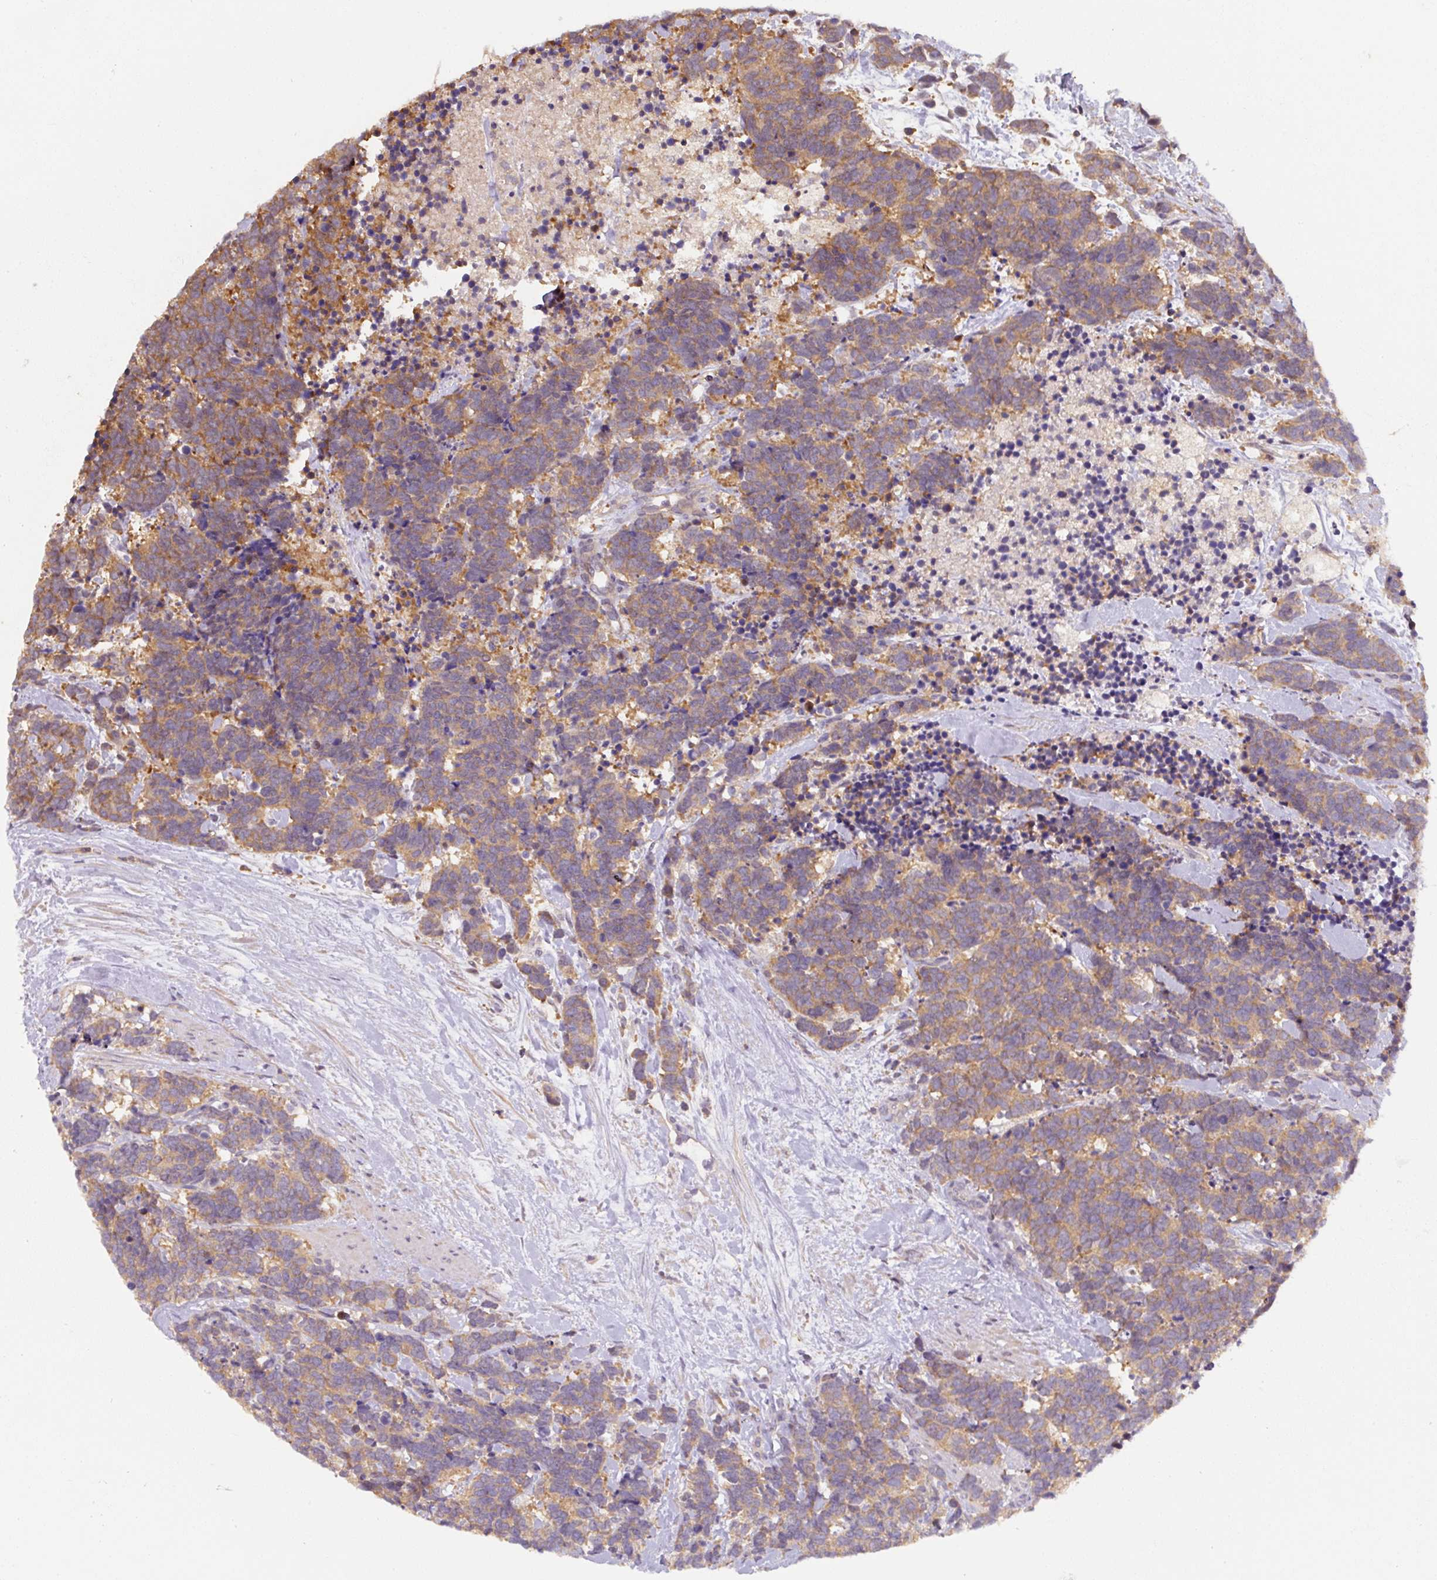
{"staining": {"intensity": "moderate", "quantity": ">75%", "location": "cytoplasmic/membranous"}, "tissue": "carcinoid", "cell_type": "Tumor cells", "image_type": "cancer", "snomed": [{"axis": "morphology", "description": "Carcinoma, NOS"}, {"axis": "morphology", "description": "Carcinoid, malignant, NOS"}, {"axis": "topography", "description": "Prostate"}], "caption": "About >75% of tumor cells in carcinoid show moderate cytoplasmic/membranous protein expression as visualized by brown immunohistochemical staining.", "gene": "ST13", "patient": {"sex": "male", "age": 57}}